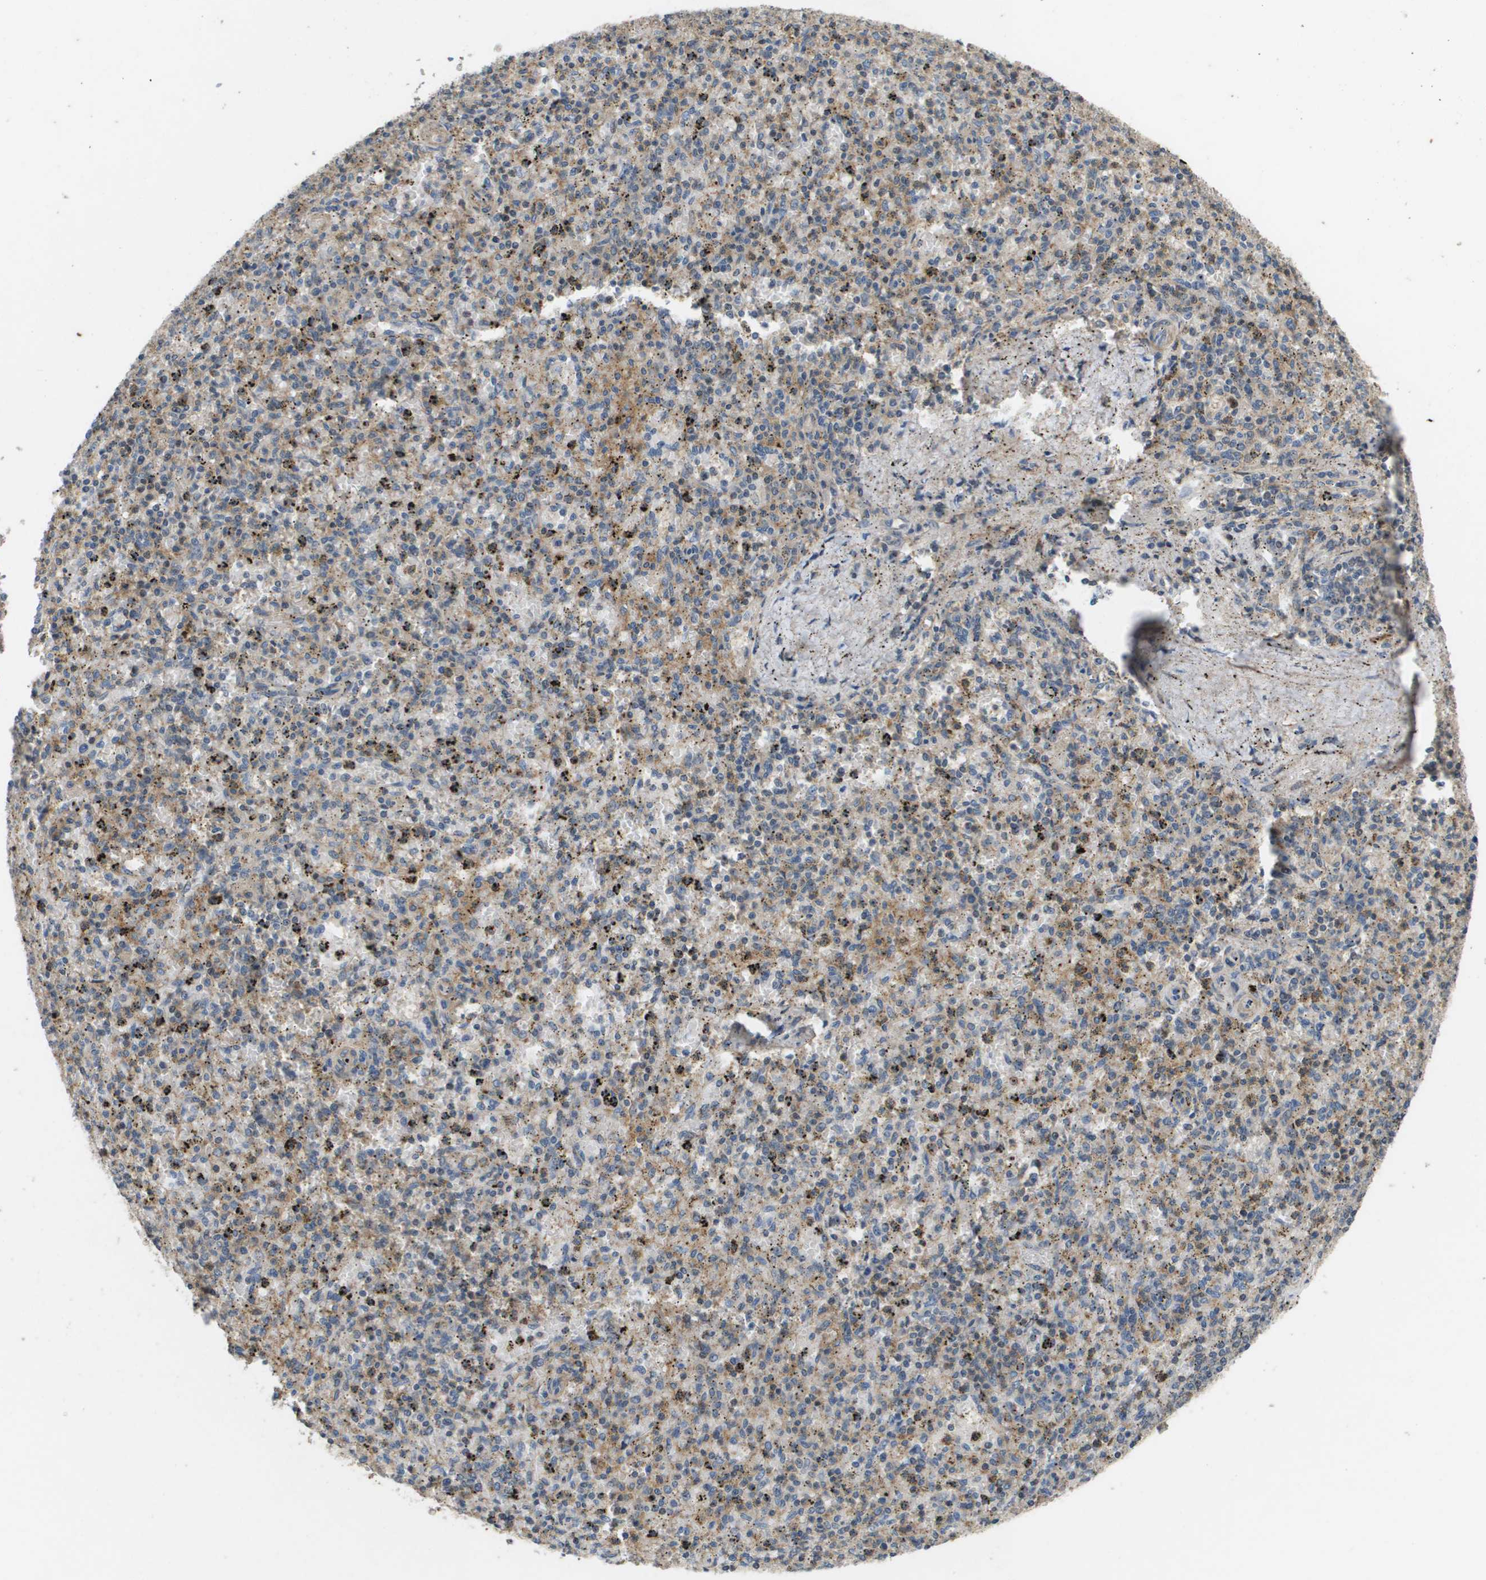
{"staining": {"intensity": "moderate", "quantity": "25%-75%", "location": "cytoplasmic/membranous"}, "tissue": "spleen", "cell_type": "Cells in red pulp", "image_type": "normal", "snomed": [{"axis": "morphology", "description": "Normal tissue, NOS"}, {"axis": "topography", "description": "Spleen"}], "caption": "Brown immunohistochemical staining in normal spleen displays moderate cytoplasmic/membranous staining in approximately 25%-75% of cells in red pulp. (DAB = brown stain, brightfield microscopy at high magnification).", "gene": "KRT23", "patient": {"sex": "male", "age": 72}}